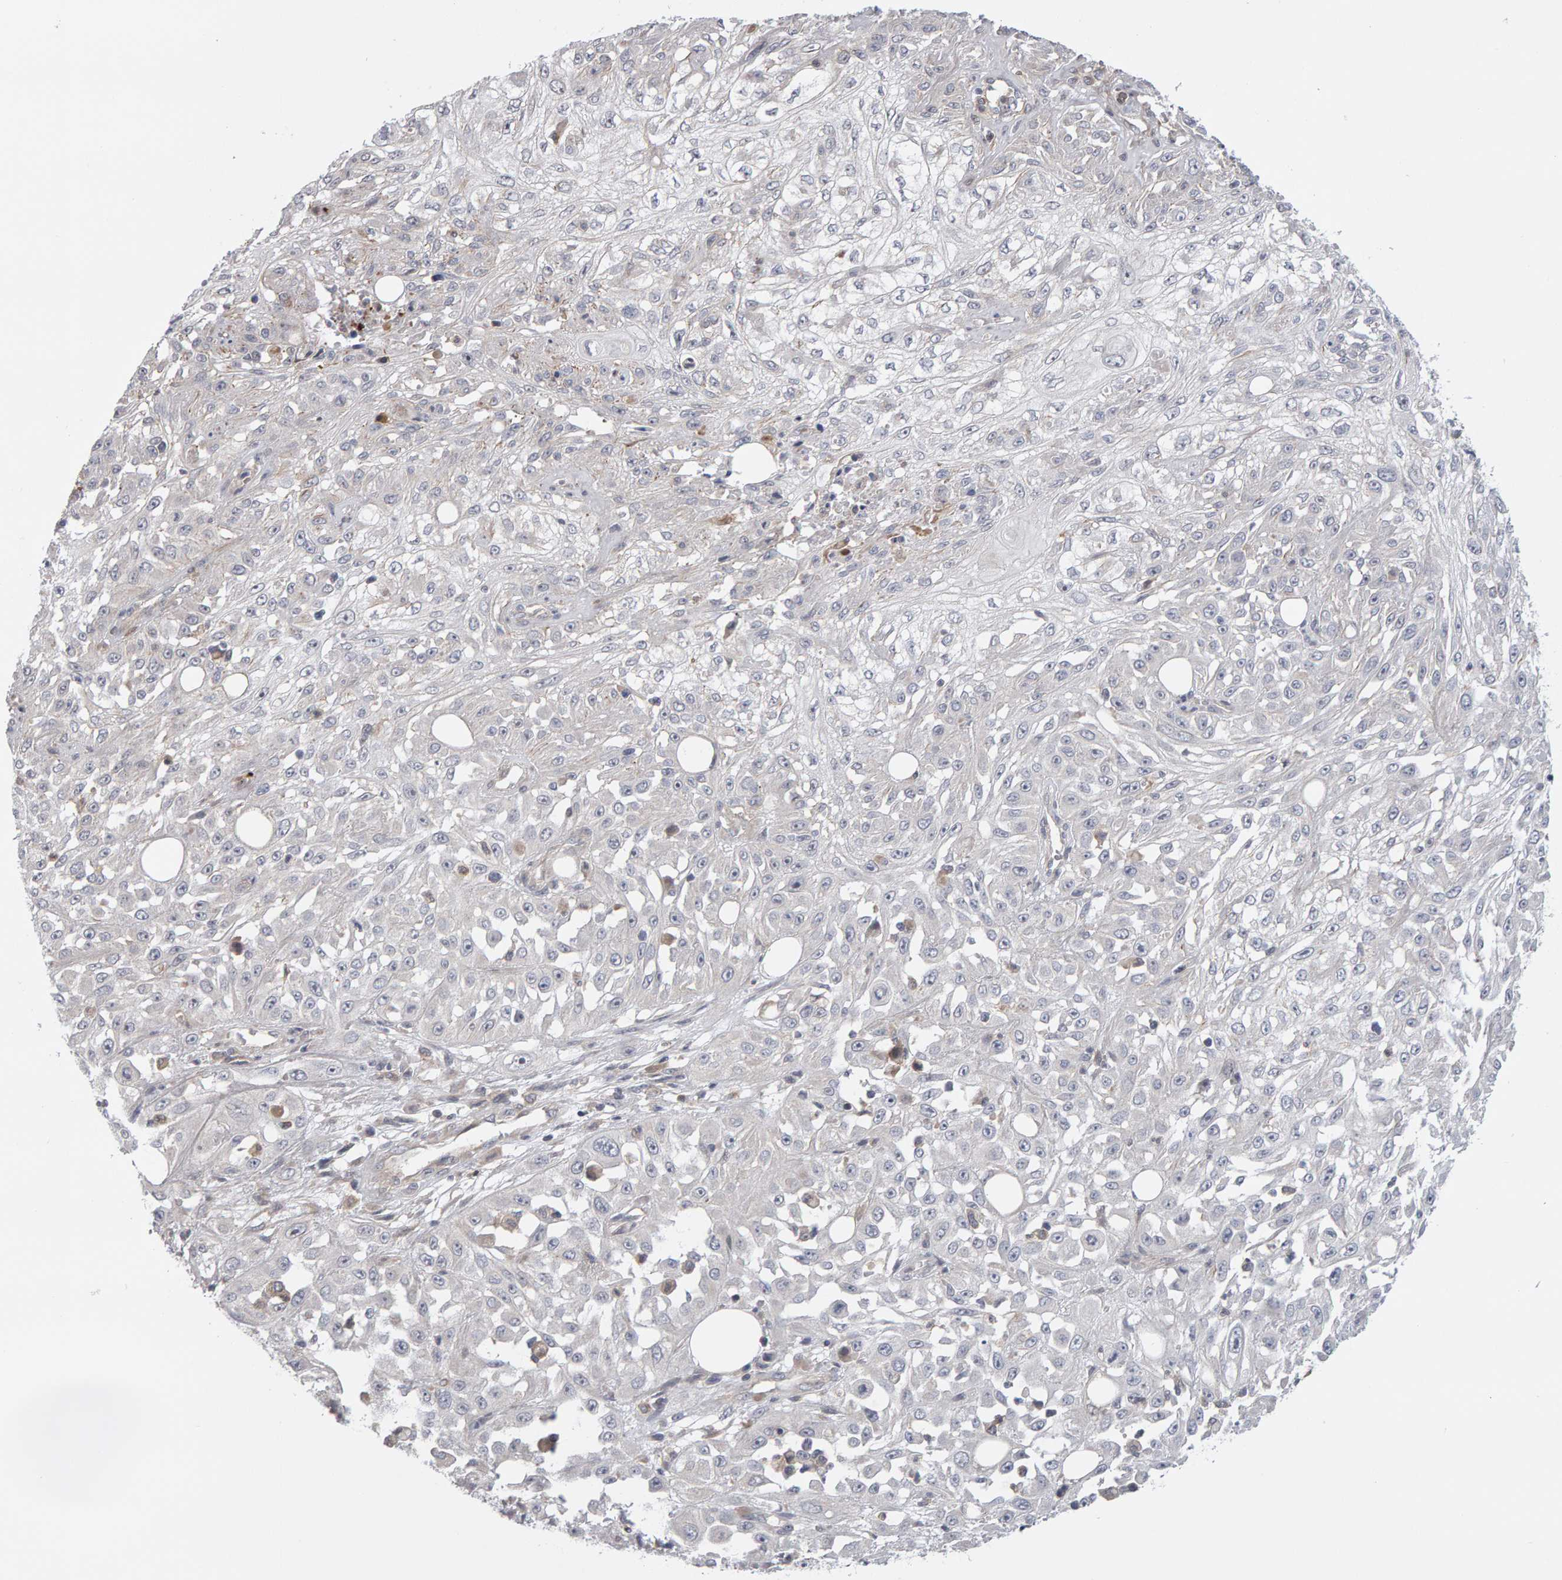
{"staining": {"intensity": "negative", "quantity": "none", "location": "none"}, "tissue": "skin cancer", "cell_type": "Tumor cells", "image_type": "cancer", "snomed": [{"axis": "morphology", "description": "Squamous cell carcinoma, NOS"}, {"axis": "morphology", "description": "Squamous cell carcinoma, metastatic, NOS"}, {"axis": "topography", "description": "Skin"}, {"axis": "topography", "description": "Lymph node"}], "caption": "IHC of skin squamous cell carcinoma demonstrates no positivity in tumor cells.", "gene": "MSRA", "patient": {"sex": "male", "age": 75}}